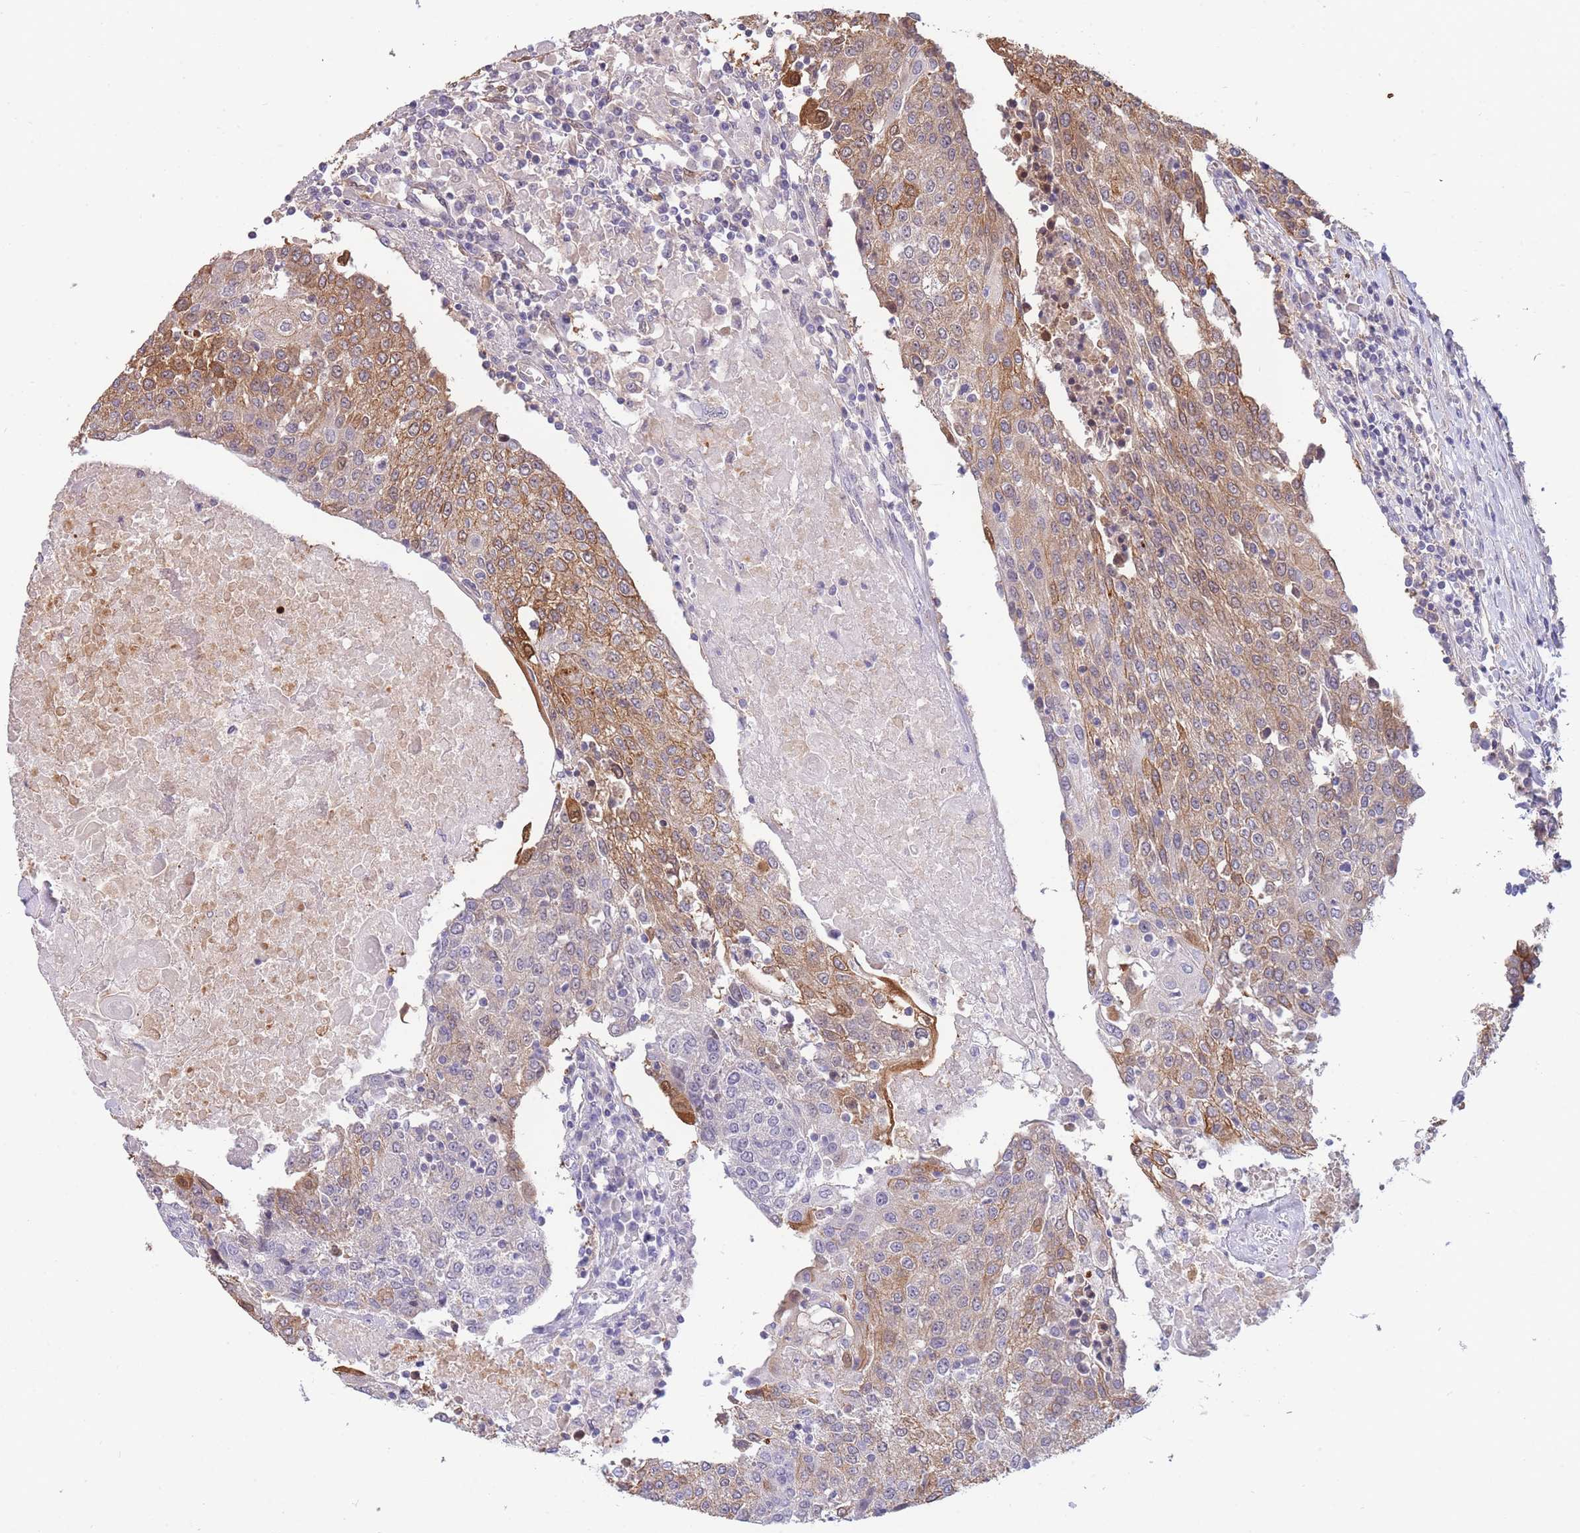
{"staining": {"intensity": "moderate", "quantity": "25%-75%", "location": "cytoplasmic/membranous"}, "tissue": "urothelial cancer", "cell_type": "Tumor cells", "image_type": "cancer", "snomed": [{"axis": "morphology", "description": "Urothelial carcinoma, High grade"}, {"axis": "topography", "description": "Urinary bladder"}], "caption": "Immunohistochemical staining of human high-grade urothelial carcinoma shows moderate cytoplasmic/membranous protein staining in approximately 25%-75% of tumor cells.", "gene": "SMC6", "patient": {"sex": "female", "age": 85}}